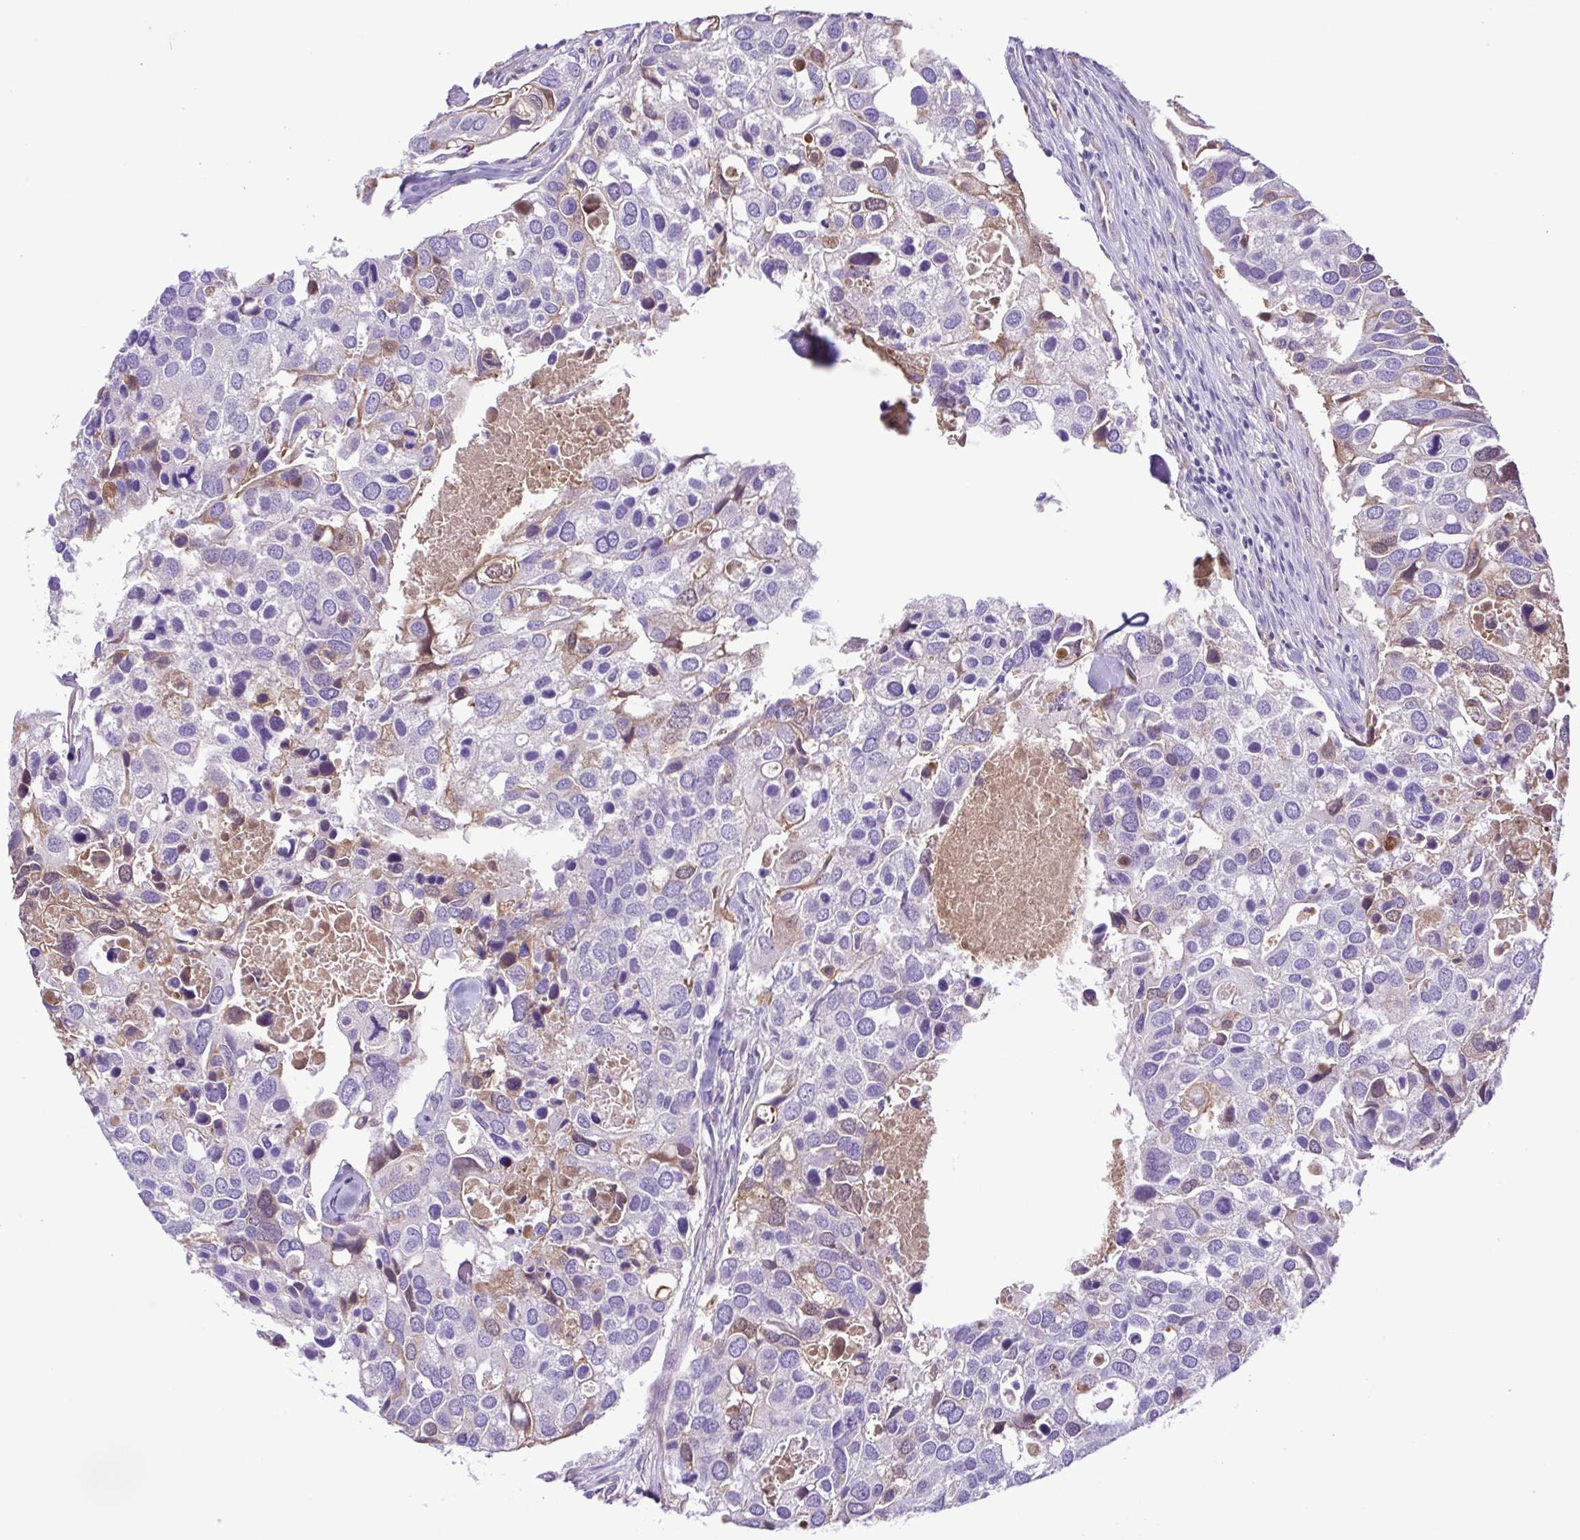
{"staining": {"intensity": "negative", "quantity": "none", "location": "none"}, "tissue": "breast cancer", "cell_type": "Tumor cells", "image_type": "cancer", "snomed": [{"axis": "morphology", "description": "Duct carcinoma"}, {"axis": "topography", "description": "Breast"}], "caption": "Human breast invasive ductal carcinoma stained for a protein using immunohistochemistry (IHC) shows no positivity in tumor cells.", "gene": "IGFL1", "patient": {"sex": "female", "age": 83}}